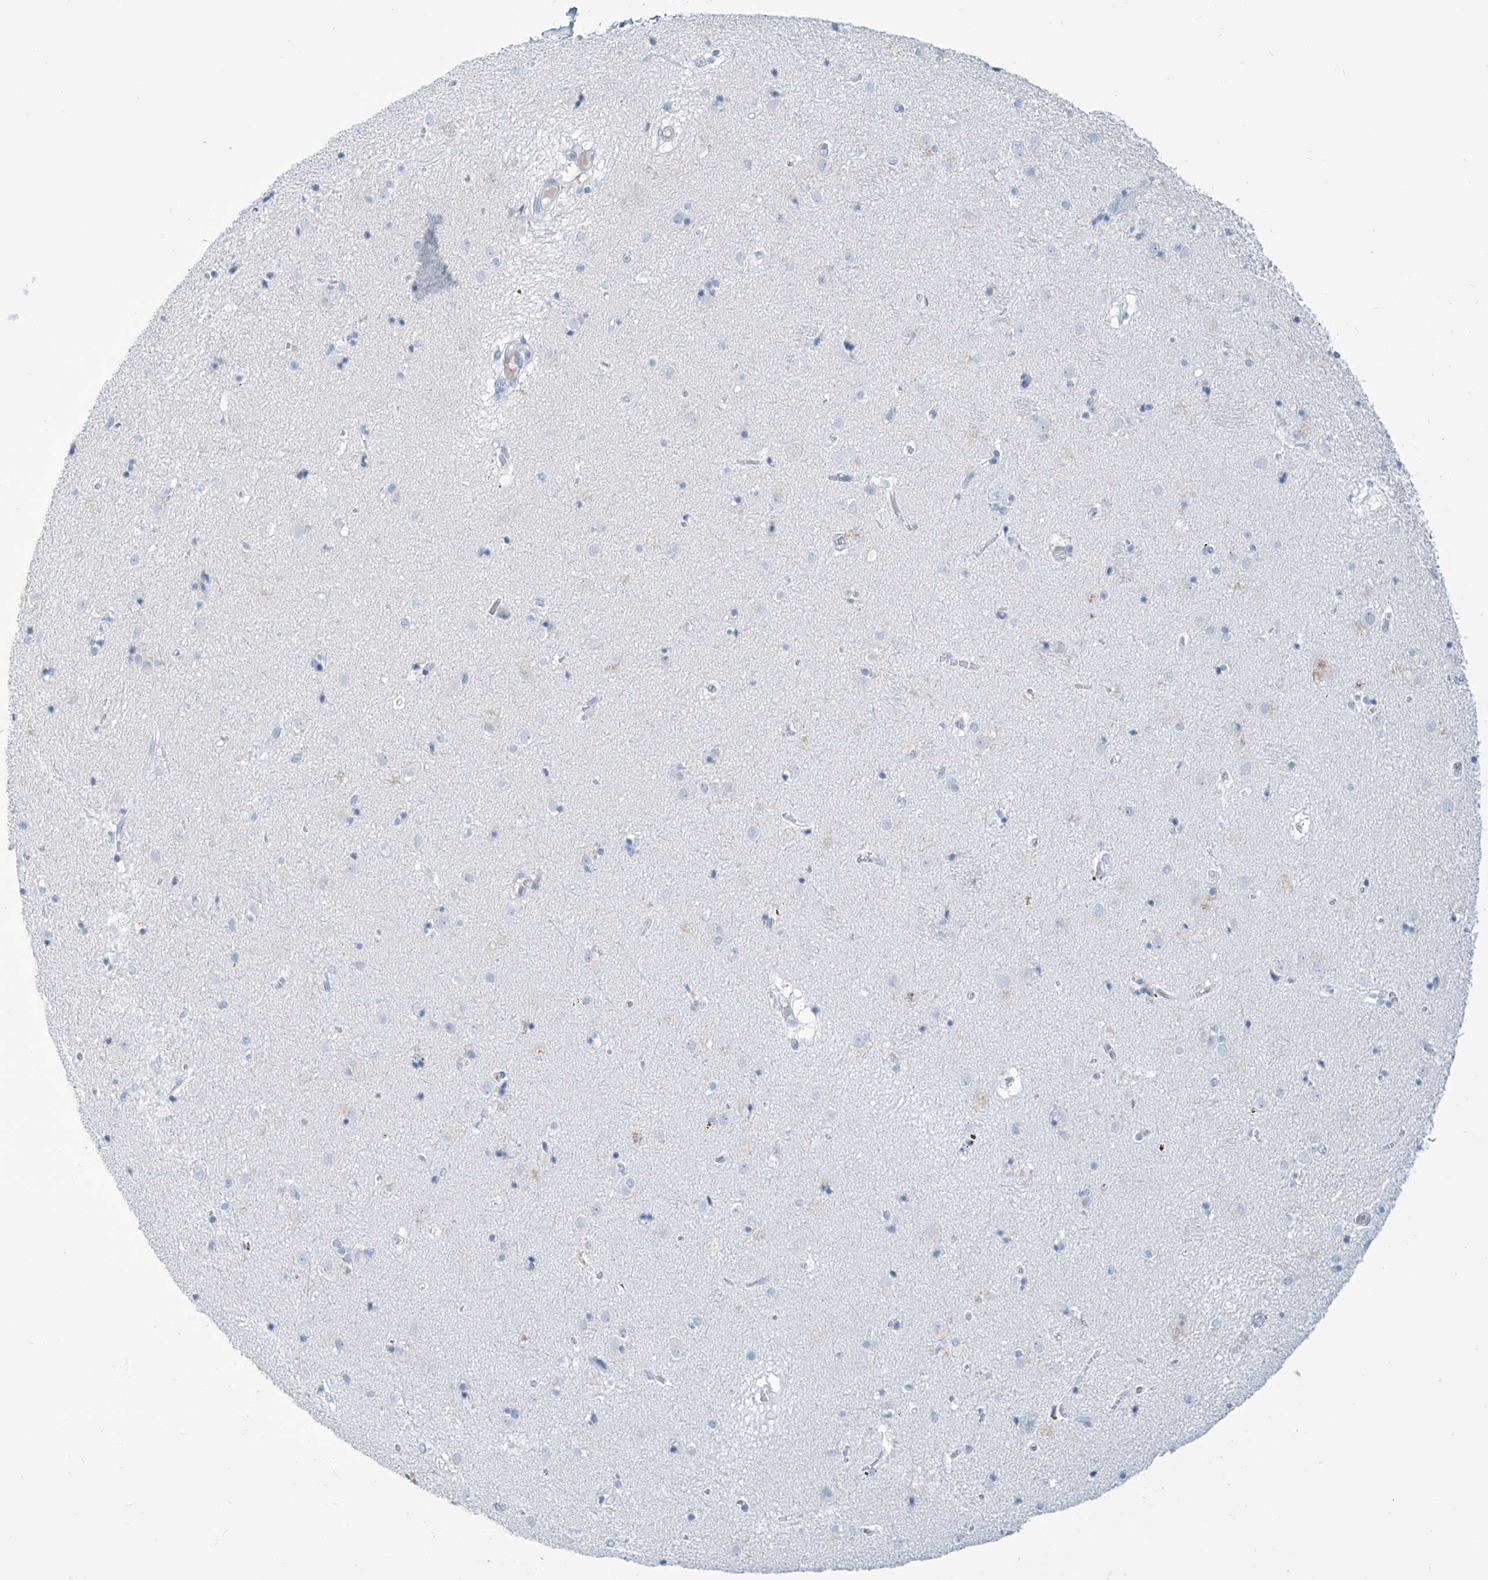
{"staining": {"intensity": "negative", "quantity": "none", "location": "none"}, "tissue": "caudate", "cell_type": "Glial cells", "image_type": "normal", "snomed": [{"axis": "morphology", "description": "Normal tissue, NOS"}, {"axis": "topography", "description": "Lateral ventricle wall"}], "caption": "IHC of unremarkable human caudate displays no positivity in glial cells. The staining is performed using DAB brown chromogen with nuclei counter-stained in using hematoxylin.", "gene": "SGO2", "patient": {"sex": "male", "age": 70}}